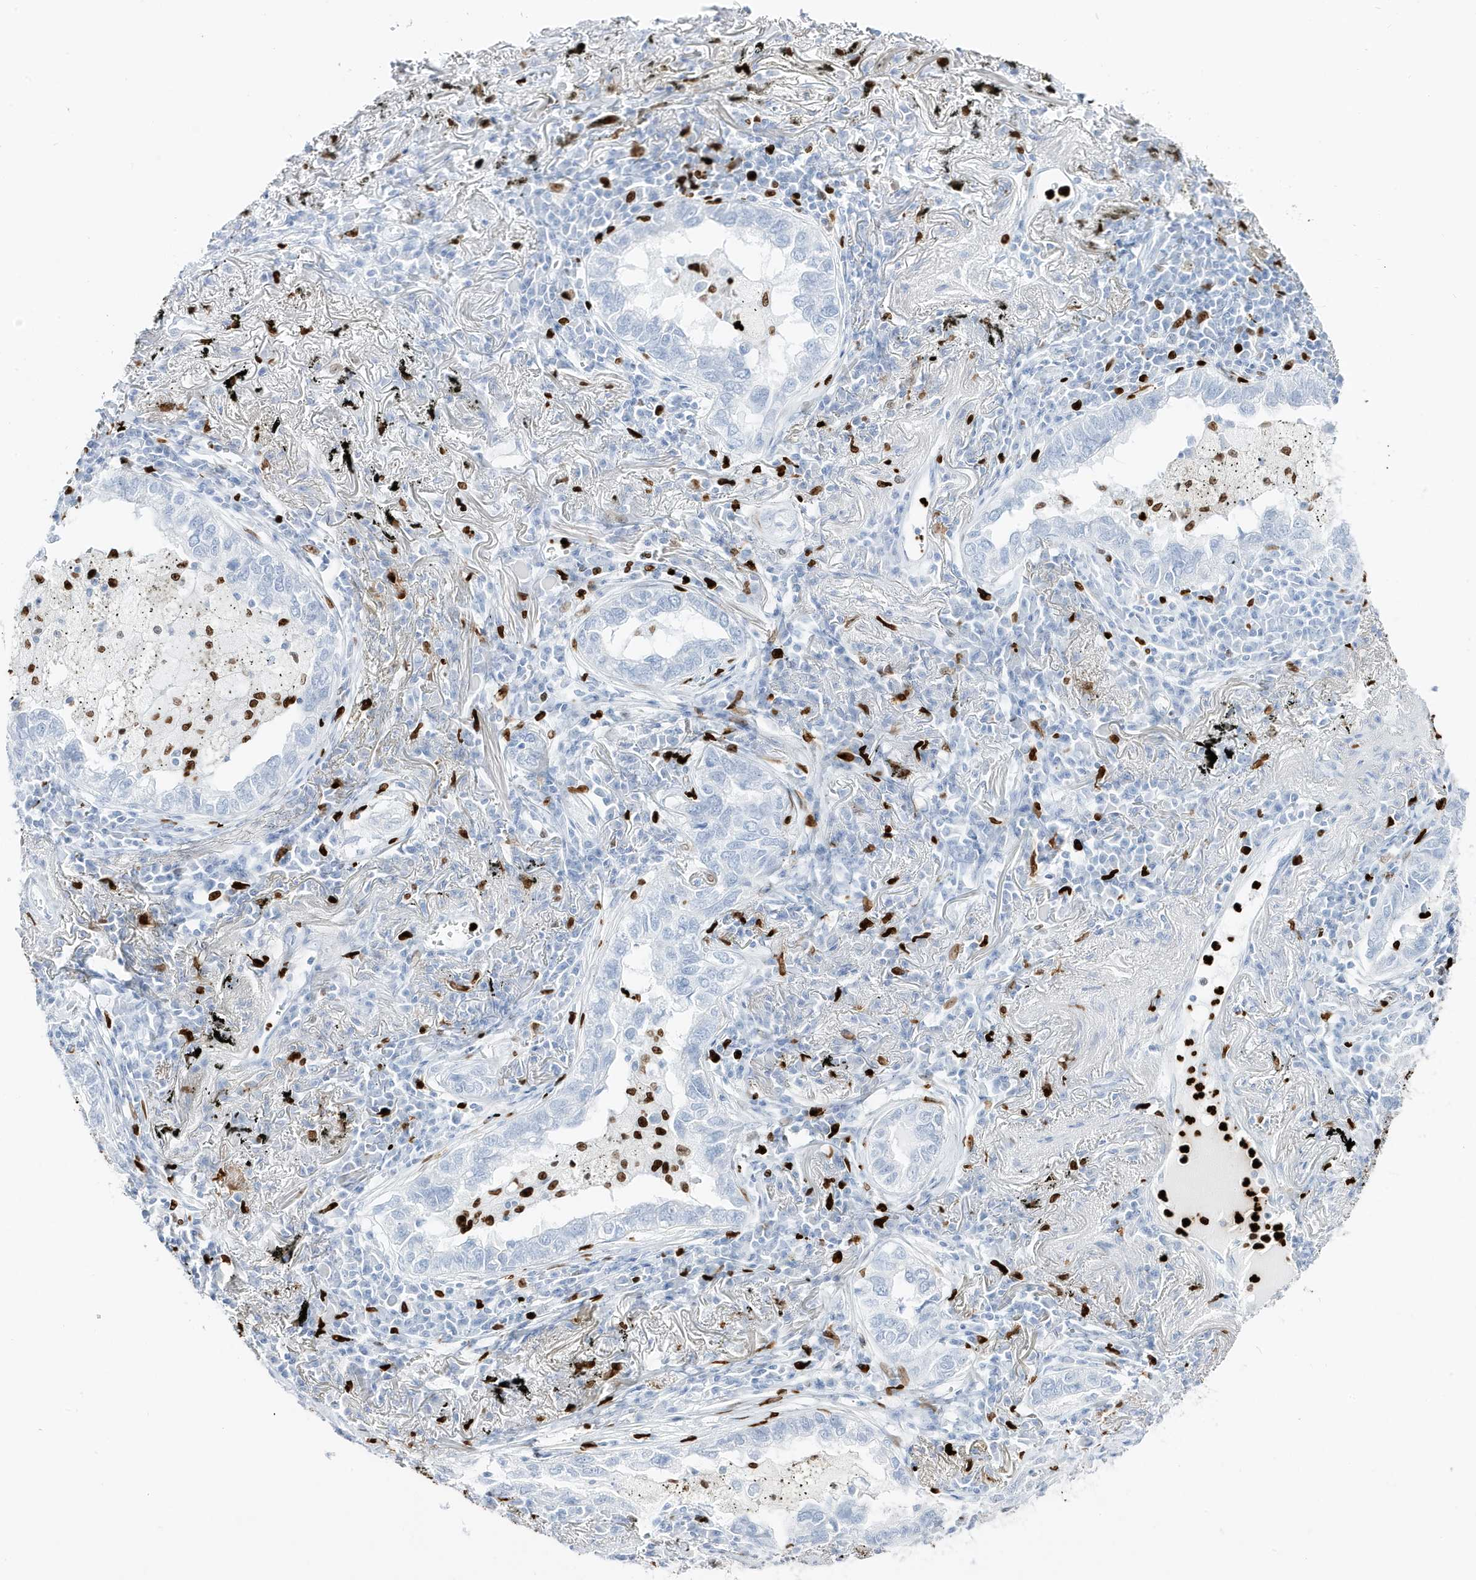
{"staining": {"intensity": "negative", "quantity": "none", "location": "none"}, "tissue": "lung cancer", "cell_type": "Tumor cells", "image_type": "cancer", "snomed": [{"axis": "morphology", "description": "Adenocarcinoma, NOS"}, {"axis": "topography", "description": "Lung"}], "caption": "A histopathology image of adenocarcinoma (lung) stained for a protein reveals no brown staining in tumor cells.", "gene": "MNDA", "patient": {"sex": "male", "age": 65}}